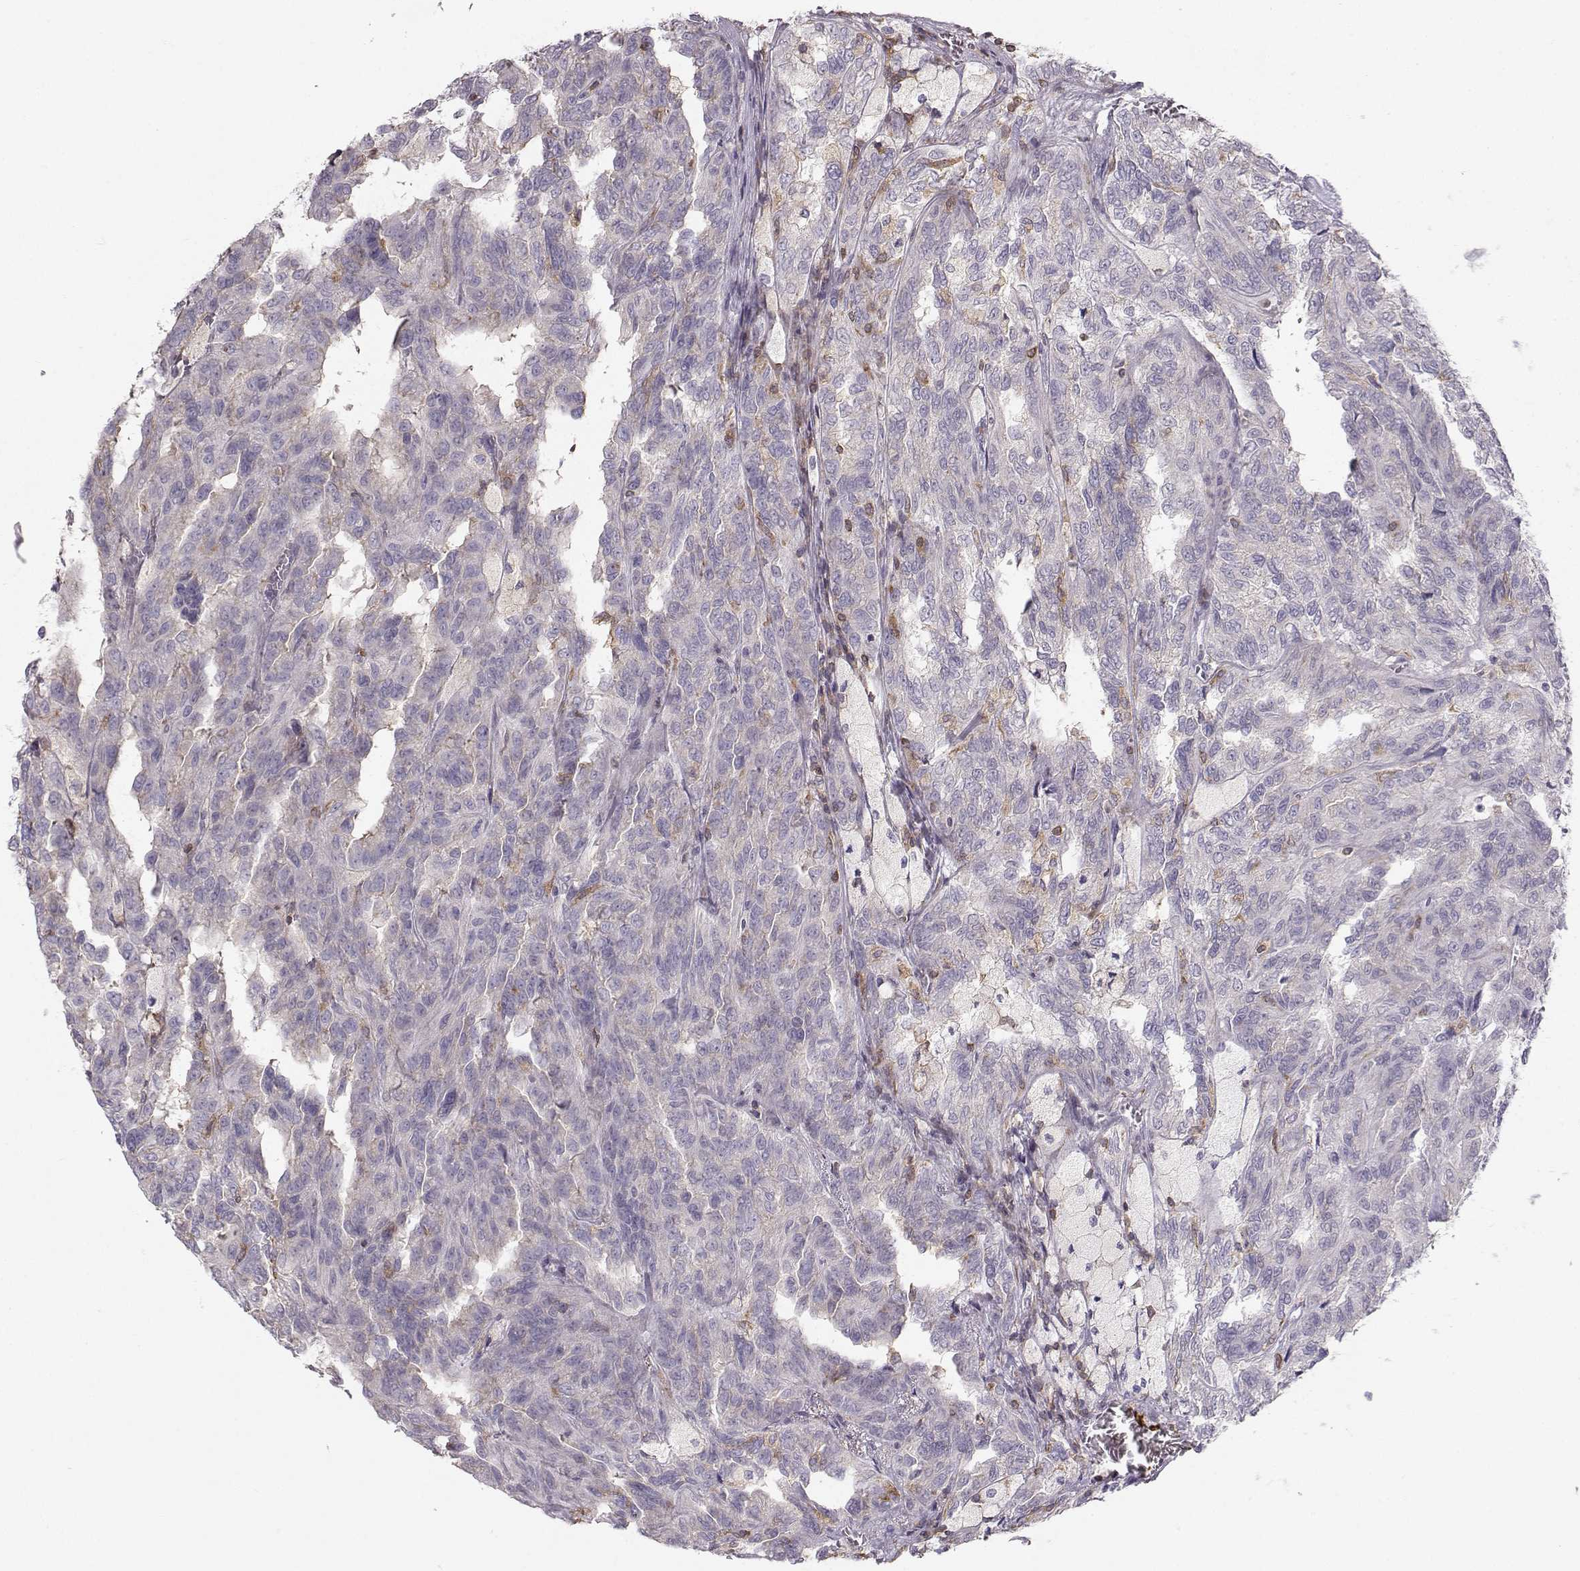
{"staining": {"intensity": "negative", "quantity": "none", "location": "none"}, "tissue": "renal cancer", "cell_type": "Tumor cells", "image_type": "cancer", "snomed": [{"axis": "morphology", "description": "Adenocarcinoma, NOS"}, {"axis": "topography", "description": "Kidney"}], "caption": "This photomicrograph is of adenocarcinoma (renal) stained with immunohistochemistry (IHC) to label a protein in brown with the nuclei are counter-stained blue. There is no staining in tumor cells.", "gene": "ZBTB32", "patient": {"sex": "male", "age": 79}}